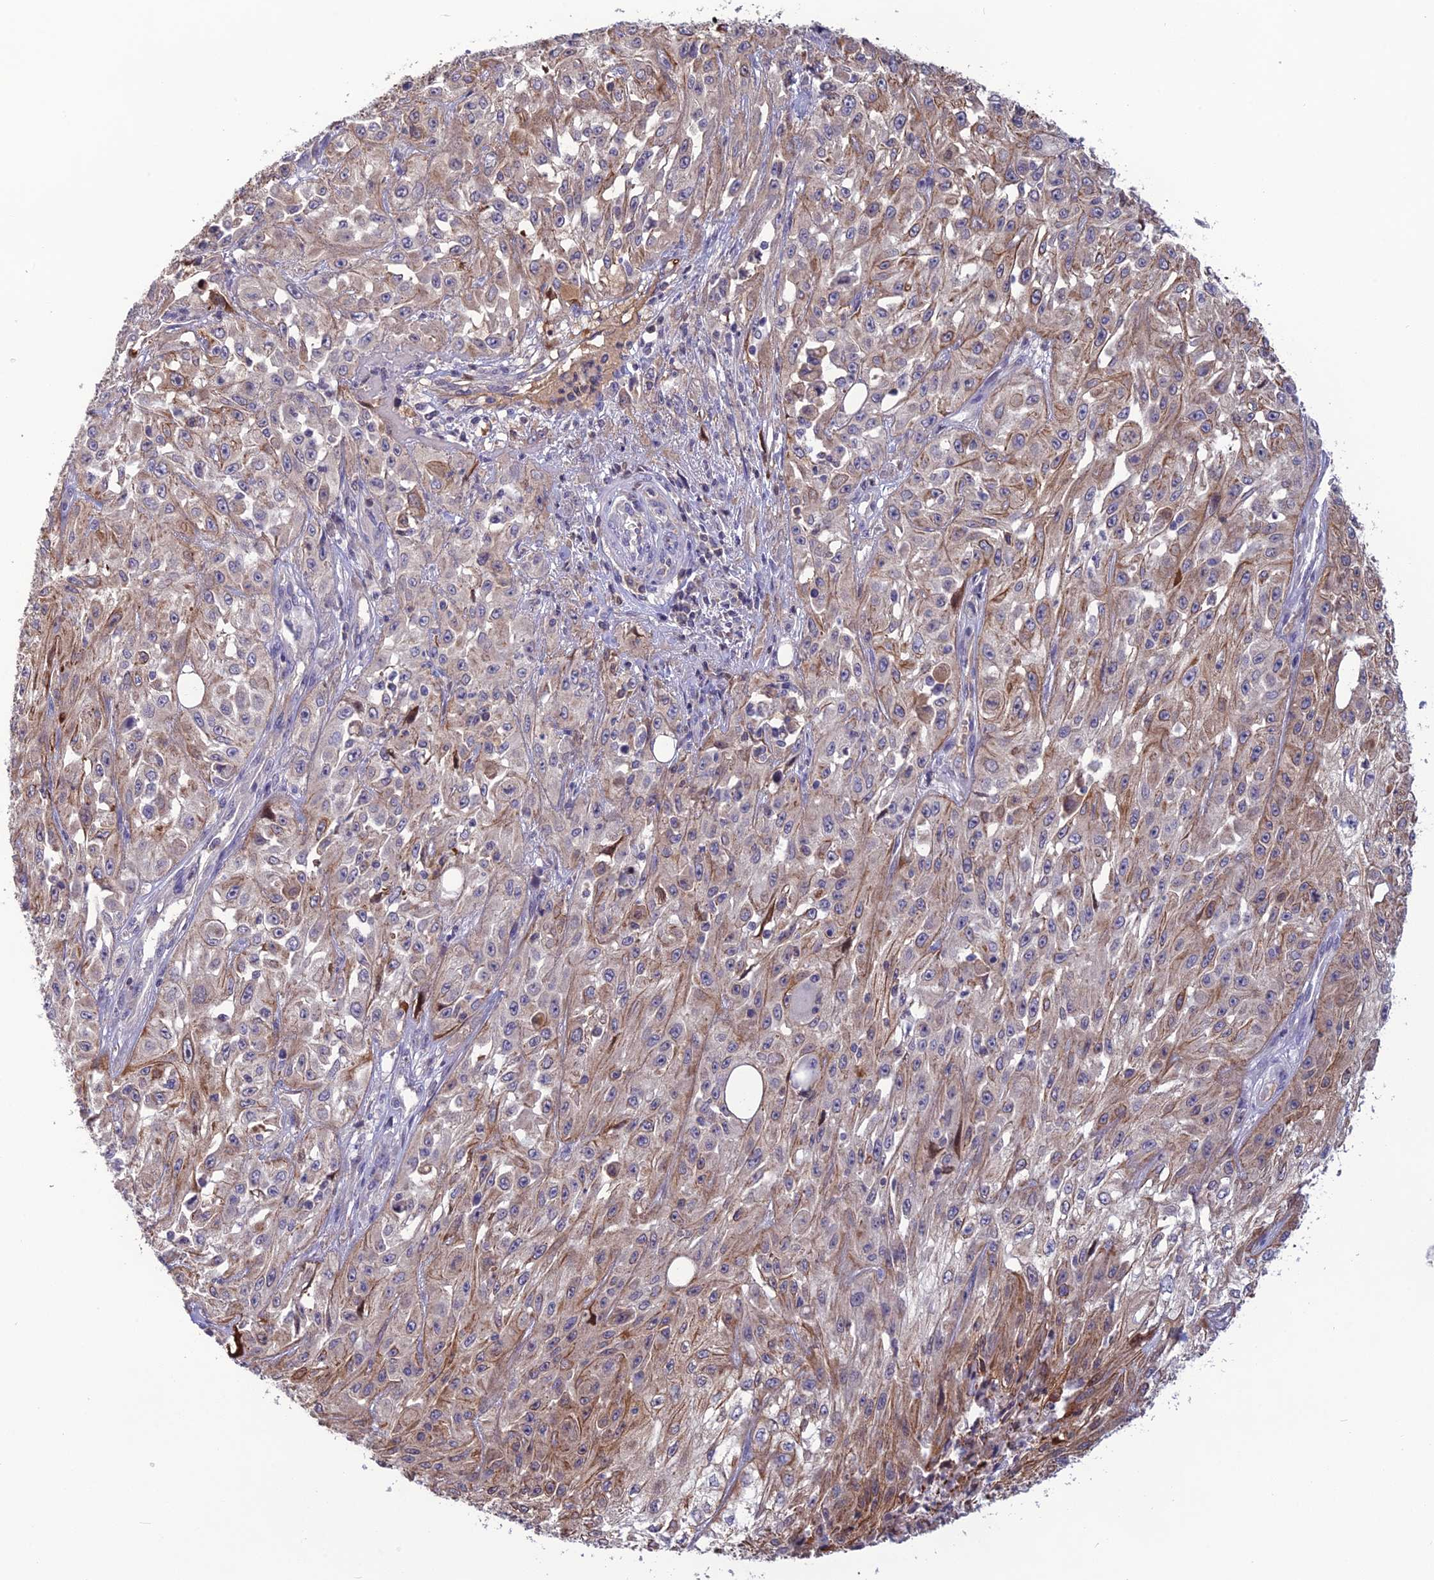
{"staining": {"intensity": "moderate", "quantity": "<25%", "location": "cytoplasmic/membranous"}, "tissue": "skin cancer", "cell_type": "Tumor cells", "image_type": "cancer", "snomed": [{"axis": "morphology", "description": "Squamous cell carcinoma, NOS"}, {"axis": "morphology", "description": "Squamous cell carcinoma, metastatic, NOS"}, {"axis": "topography", "description": "Skin"}, {"axis": "topography", "description": "Lymph node"}], "caption": "Immunohistochemical staining of human skin cancer reveals low levels of moderate cytoplasmic/membranous positivity in approximately <25% of tumor cells.", "gene": "TMEM134", "patient": {"sex": "male", "age": 75}}